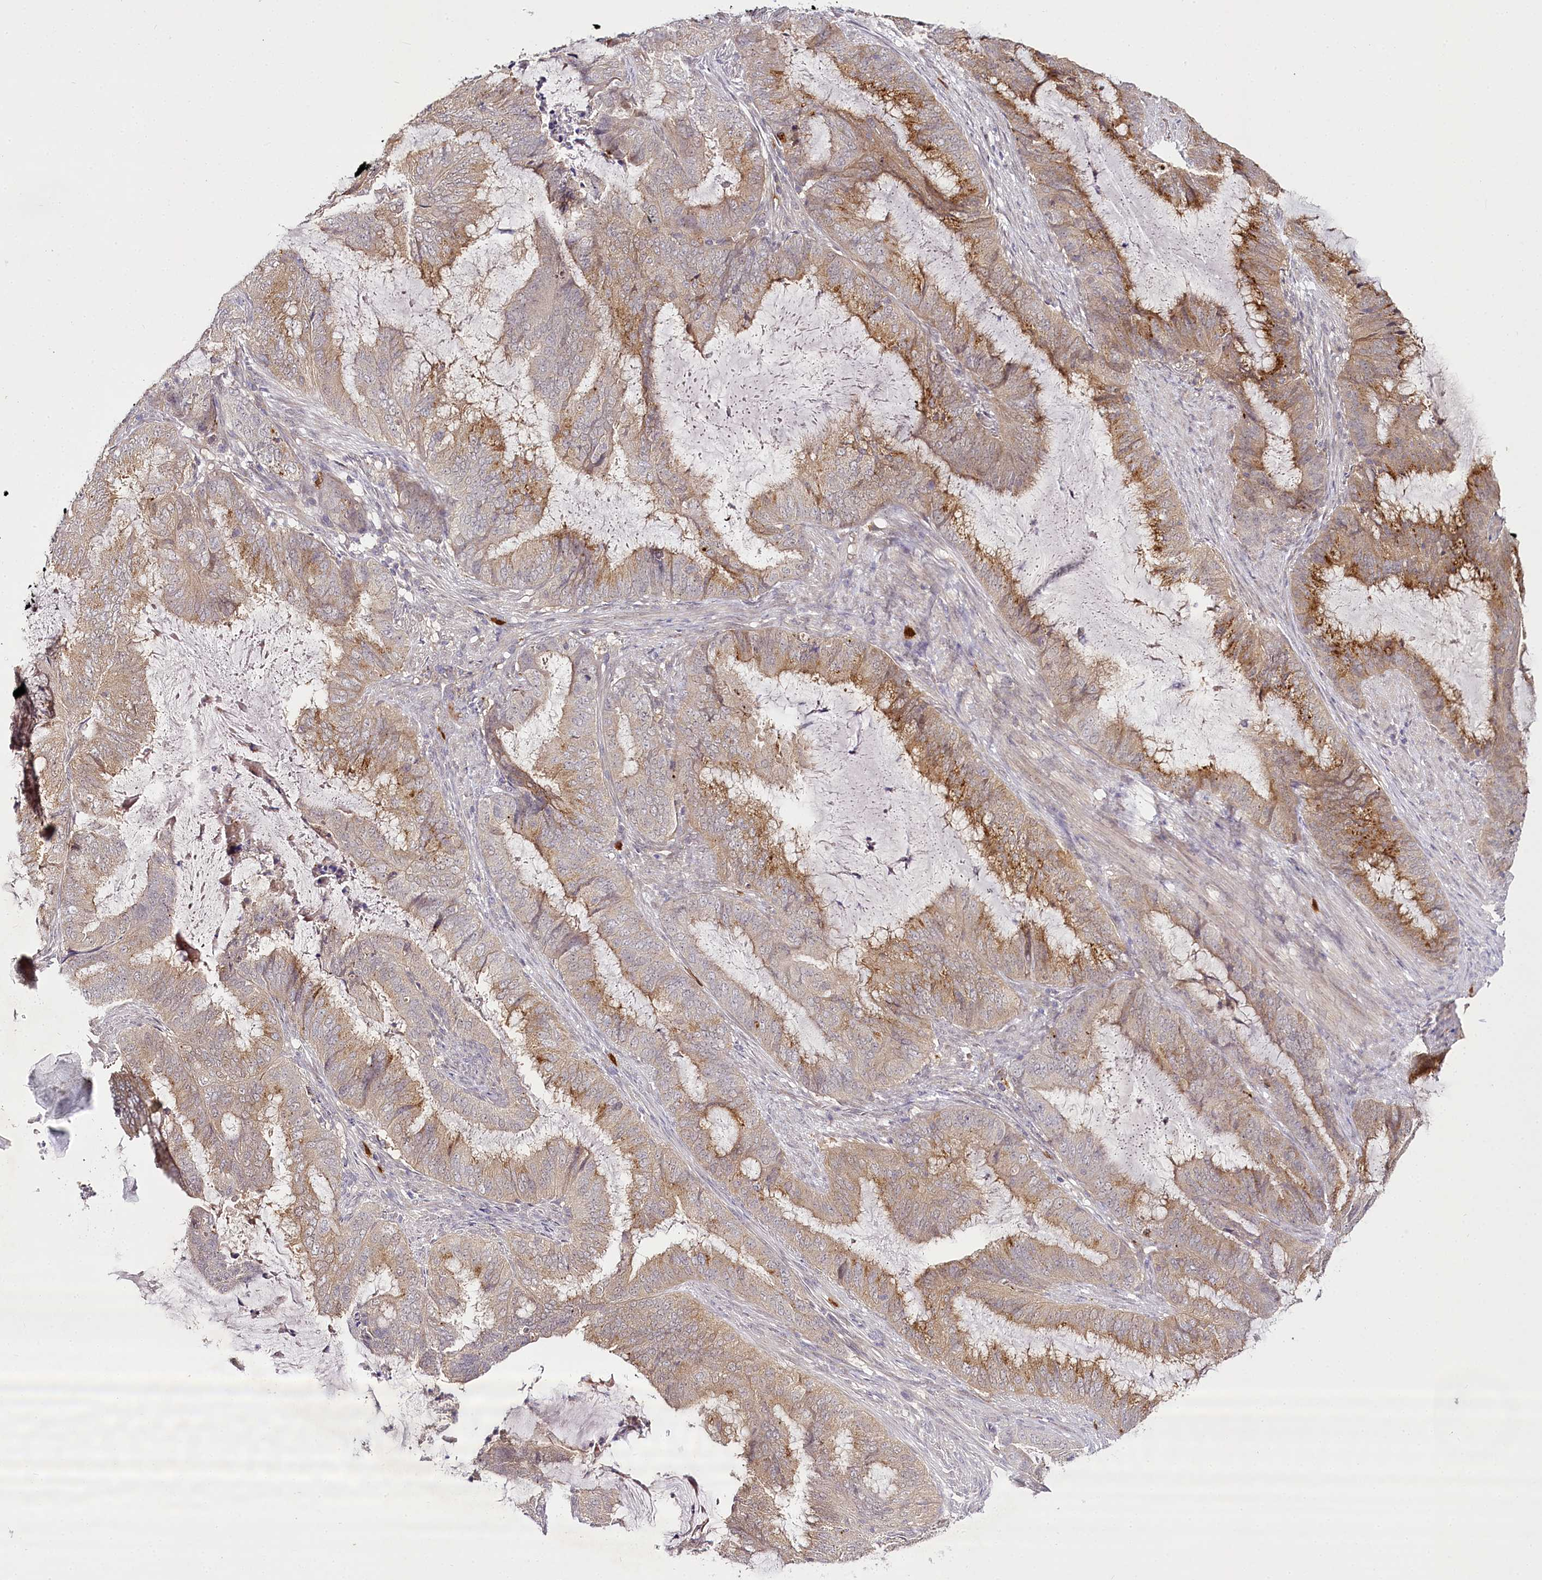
{"staining": {"intensity": "moderate", "quantity": ">75%", "location": "cytoplasmic/membranous"}, "tissue": "endometrial cancer", "cell_type": "Tumor cells", "image_type": "cancer", "snomed": [{"axis": "morphology", "description": "Adenocarcinoma, NOS"}, {"axis": "topography", "description": "Endometrium"}], "caption": "This micrograph shows immunohistochemistry (IHC) staining of endometrial cancer, with medium moderate cytoplasmic/membranous staining in approximately >75% of tumor cells.", "gene": "VWA5A", "patient": {"sex": "female", "age": 51}}